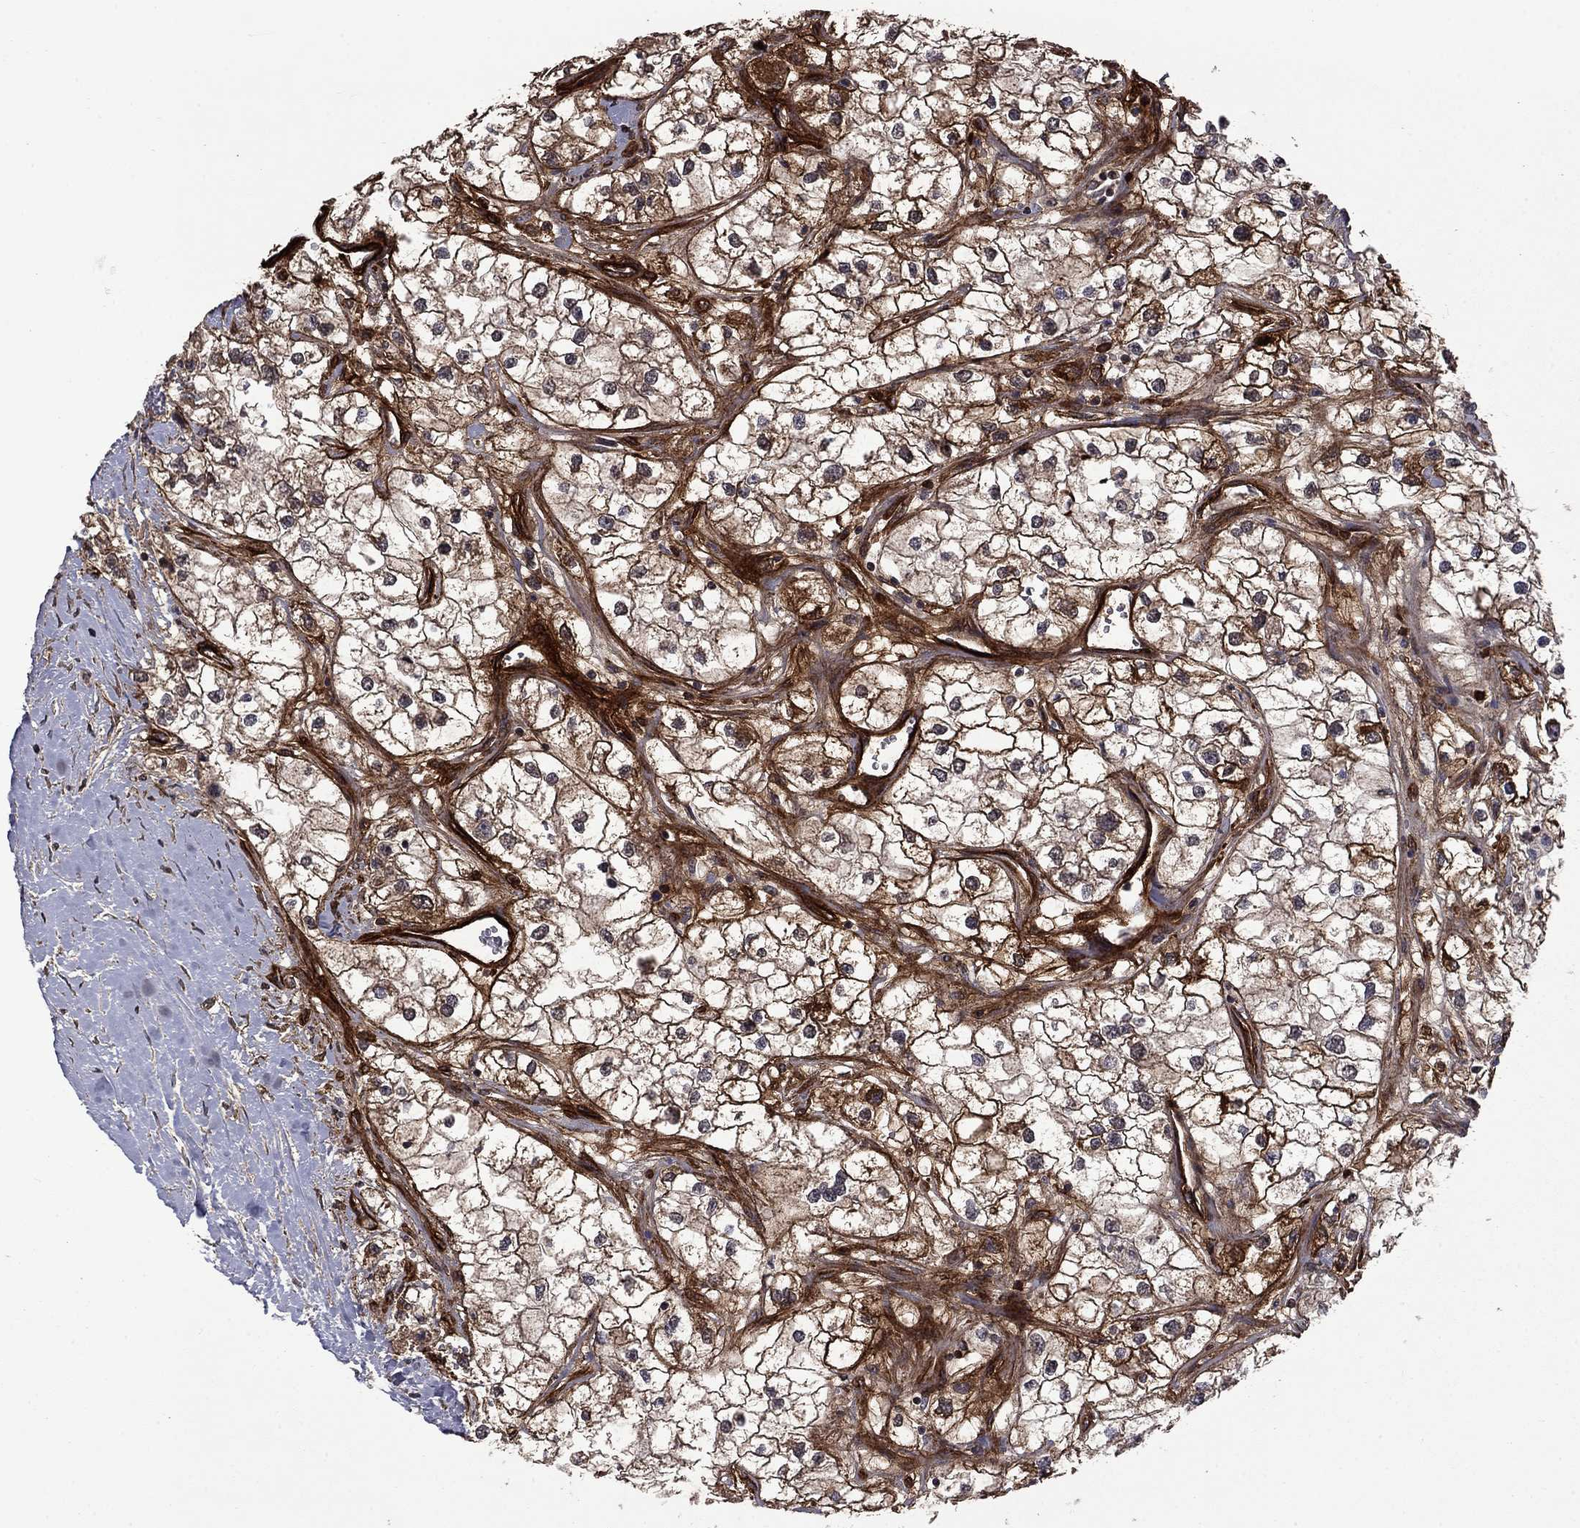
{"staining": {"intensity": "moderate", "quantity": "25%-75%", "location": "cytoplasmic/membranous"}, "tissue": "renal cancer", "cell_type": "Tumor cells", "image_type": "cancer", "snomed": [{"axis": "morphology", "description": "Adenocarcinoma, NOS"}, {"axis": "topography", "description": "Kidney"}], "caption": "The immunohistochemical stain highlights moderate cytoplasmic/membranous expression in tumor cells of renal cancer tissue. (IHC, brightfield microscopy, high magnification).", "gene": "COL18A1", "patient": {"sex": "male", "age": 59}}